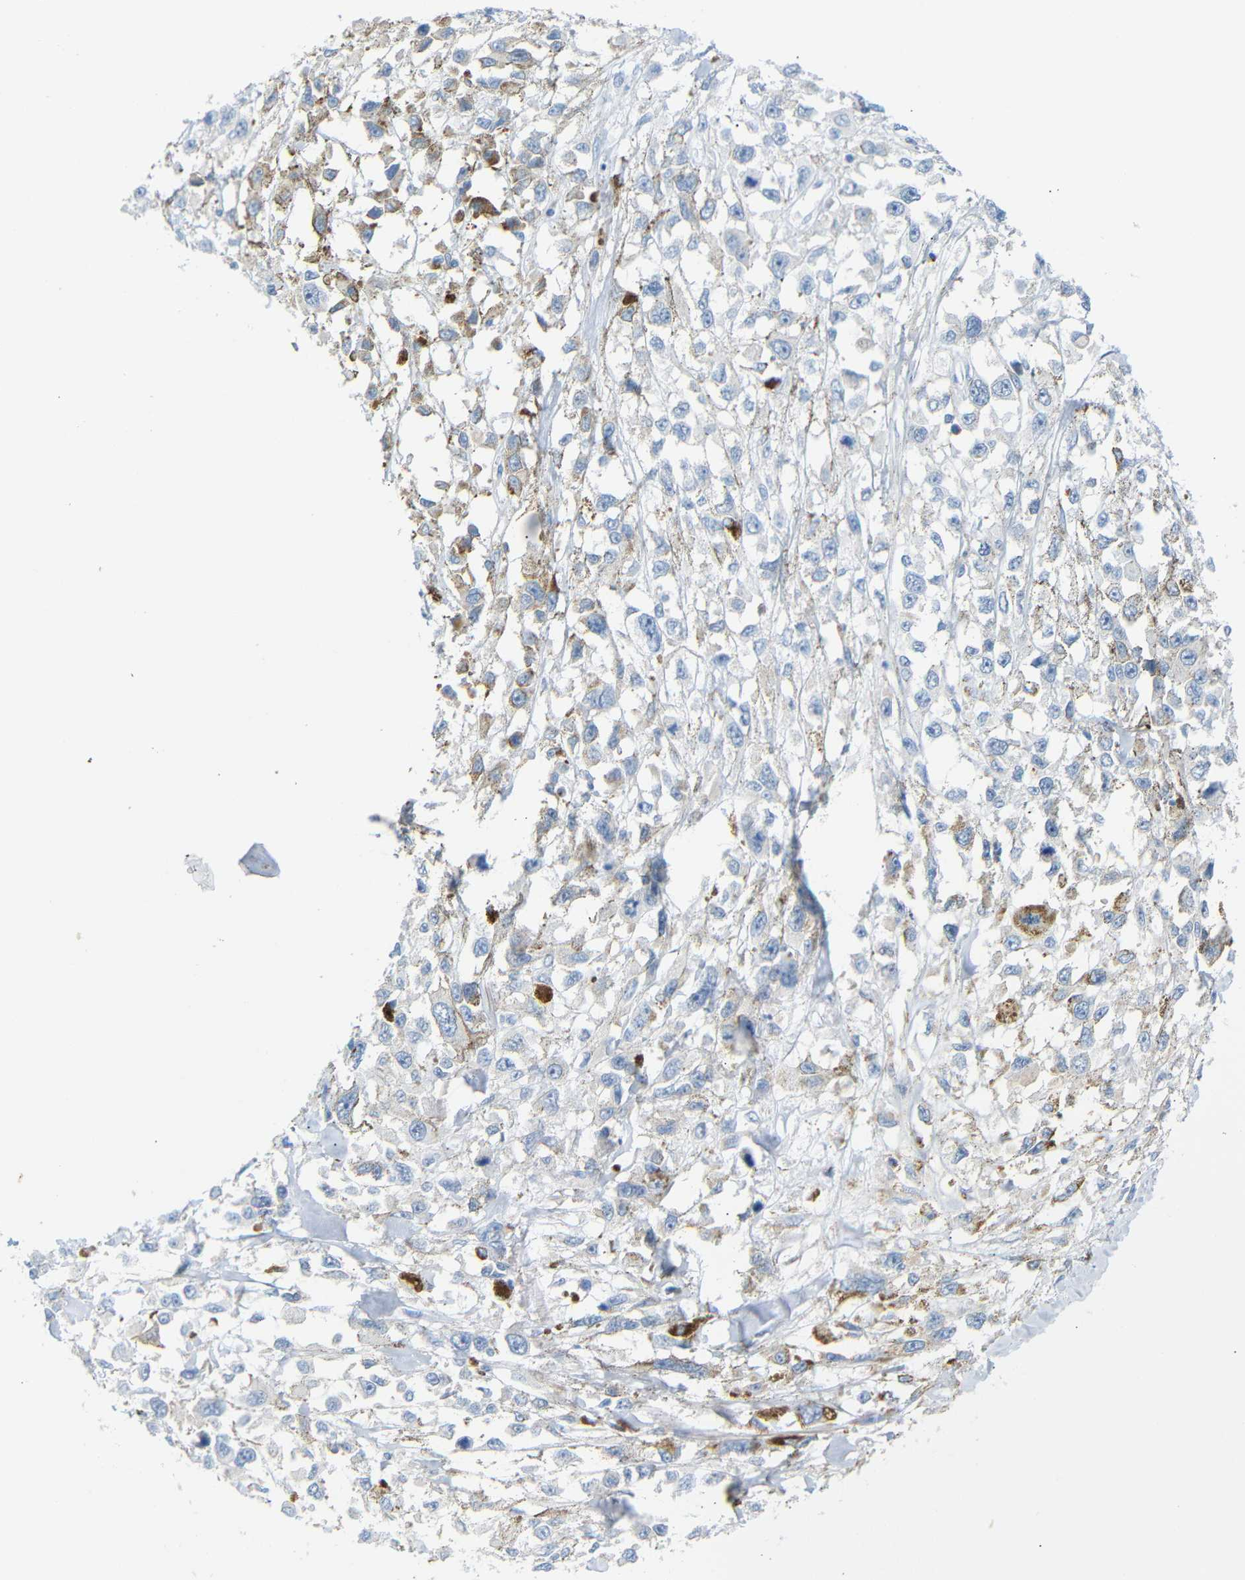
{"staining": {"intensity": "weak", "quantity": "<25%", "location": "cytoplasmic/membranous"}, "tissue": "melanoma", "cell_type": "Tumor cells", "image_type": "cancer", "snomed": [{"axis": "morphology", "description": "Malignant melanoma, Metastatic site"}, {"axis": "topography", "description": "Lymph node"}], "caption": "Human melanoma stained for a protein using IHC demonstrates no staining in tumor cells.", "gene": "FCRL1", "patient": {"sex": "male", "age": 59}}